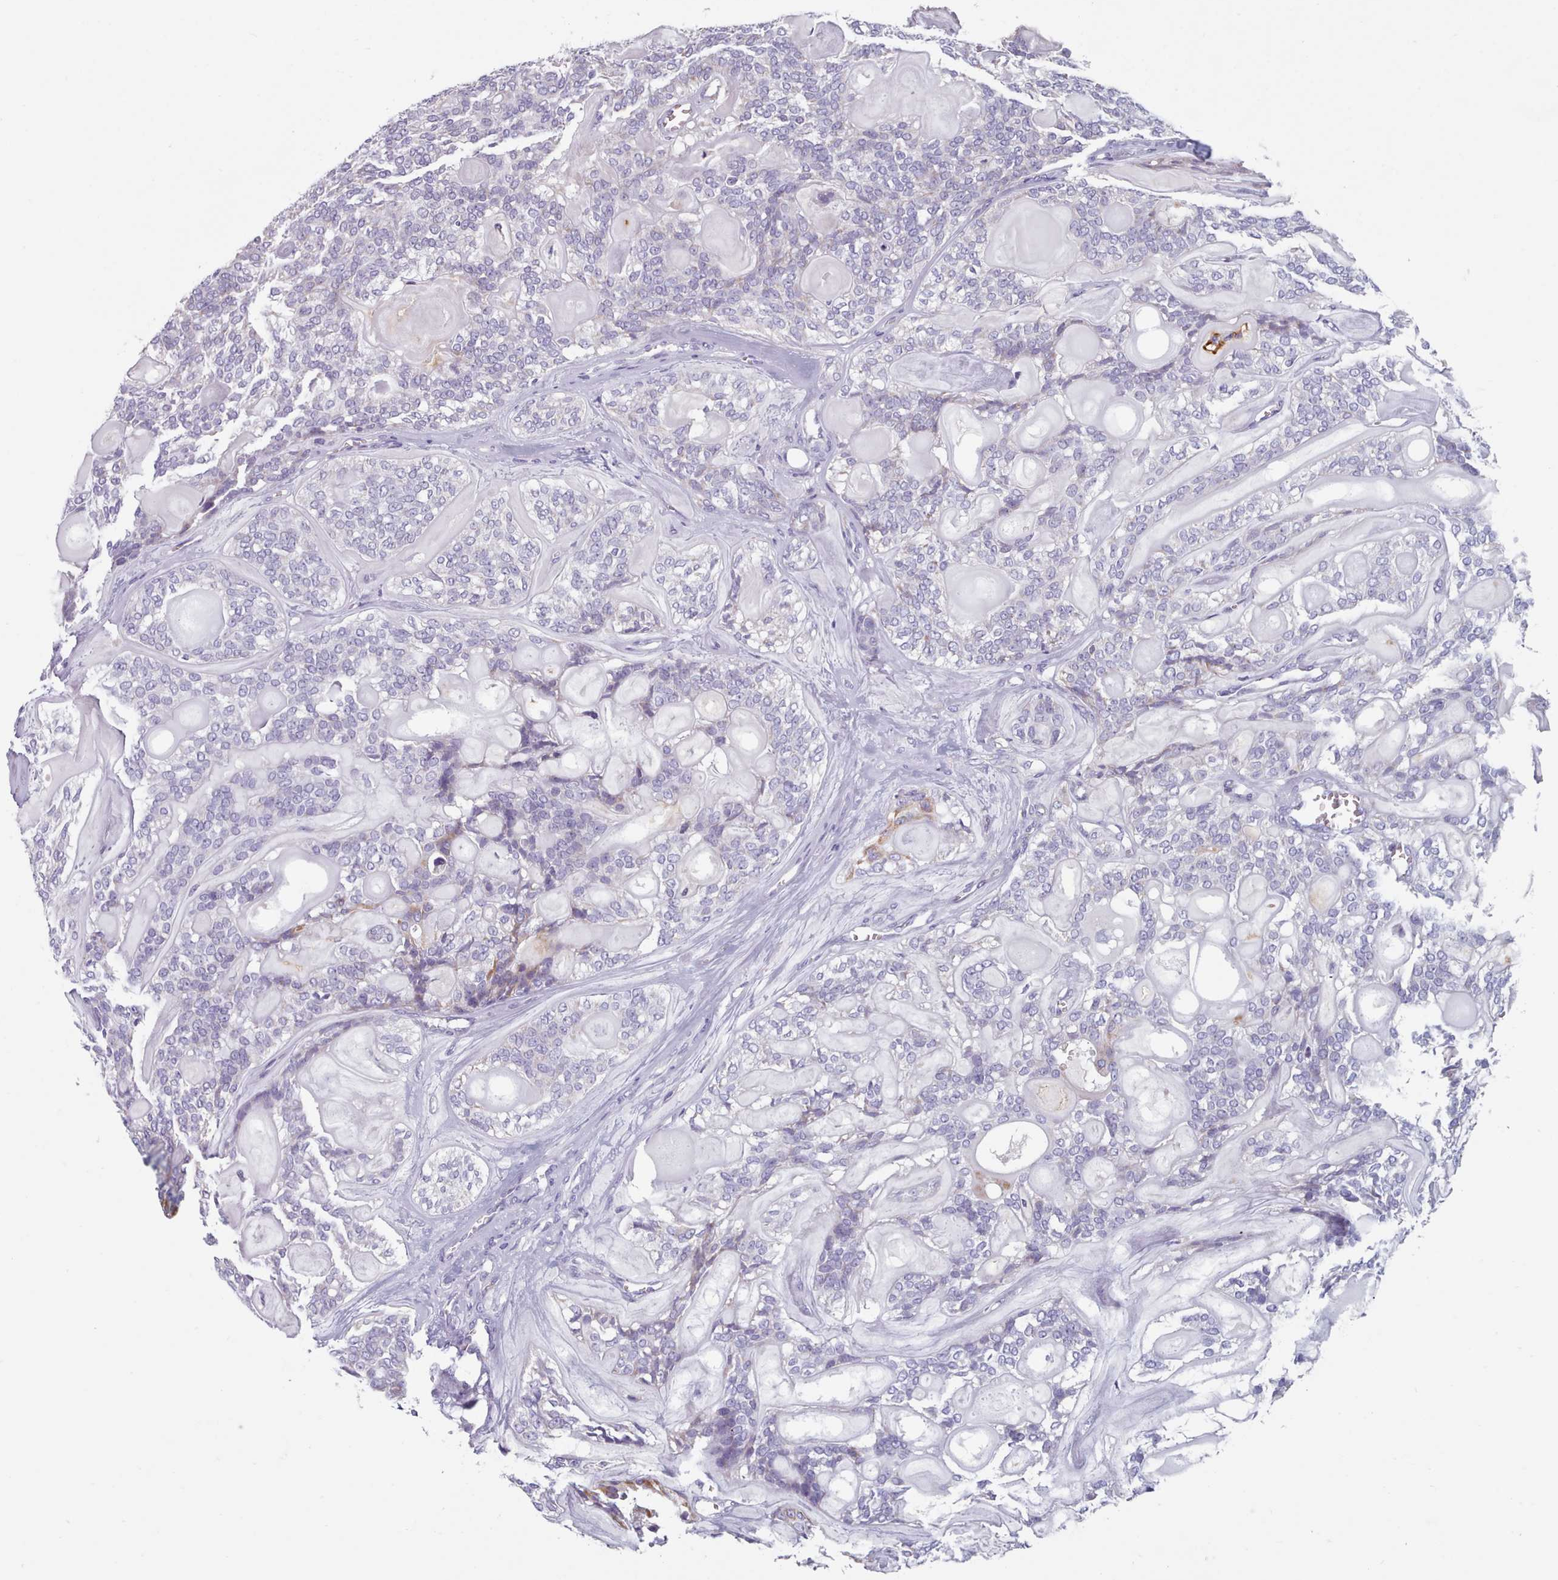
{"staining": {"intensity": "negative", "quantity": "none", "location": "none"}, "tissue": "head and neck cancer", "cell_type": "Tumor cells", "image_type": "cancer", "snomed": [{"axis": "morphology", "description": "Adenocarcinoma, NOS"}, {"axis": "topography", "description": "Head-Neck"}], "caption": "Head and neck cancer (adenocarcinoma) was stained to show a protein in brown. There is no significant expression in tumor cells.", "gene": "HAO1", "patient": {"sex": "male", "age": 66}}